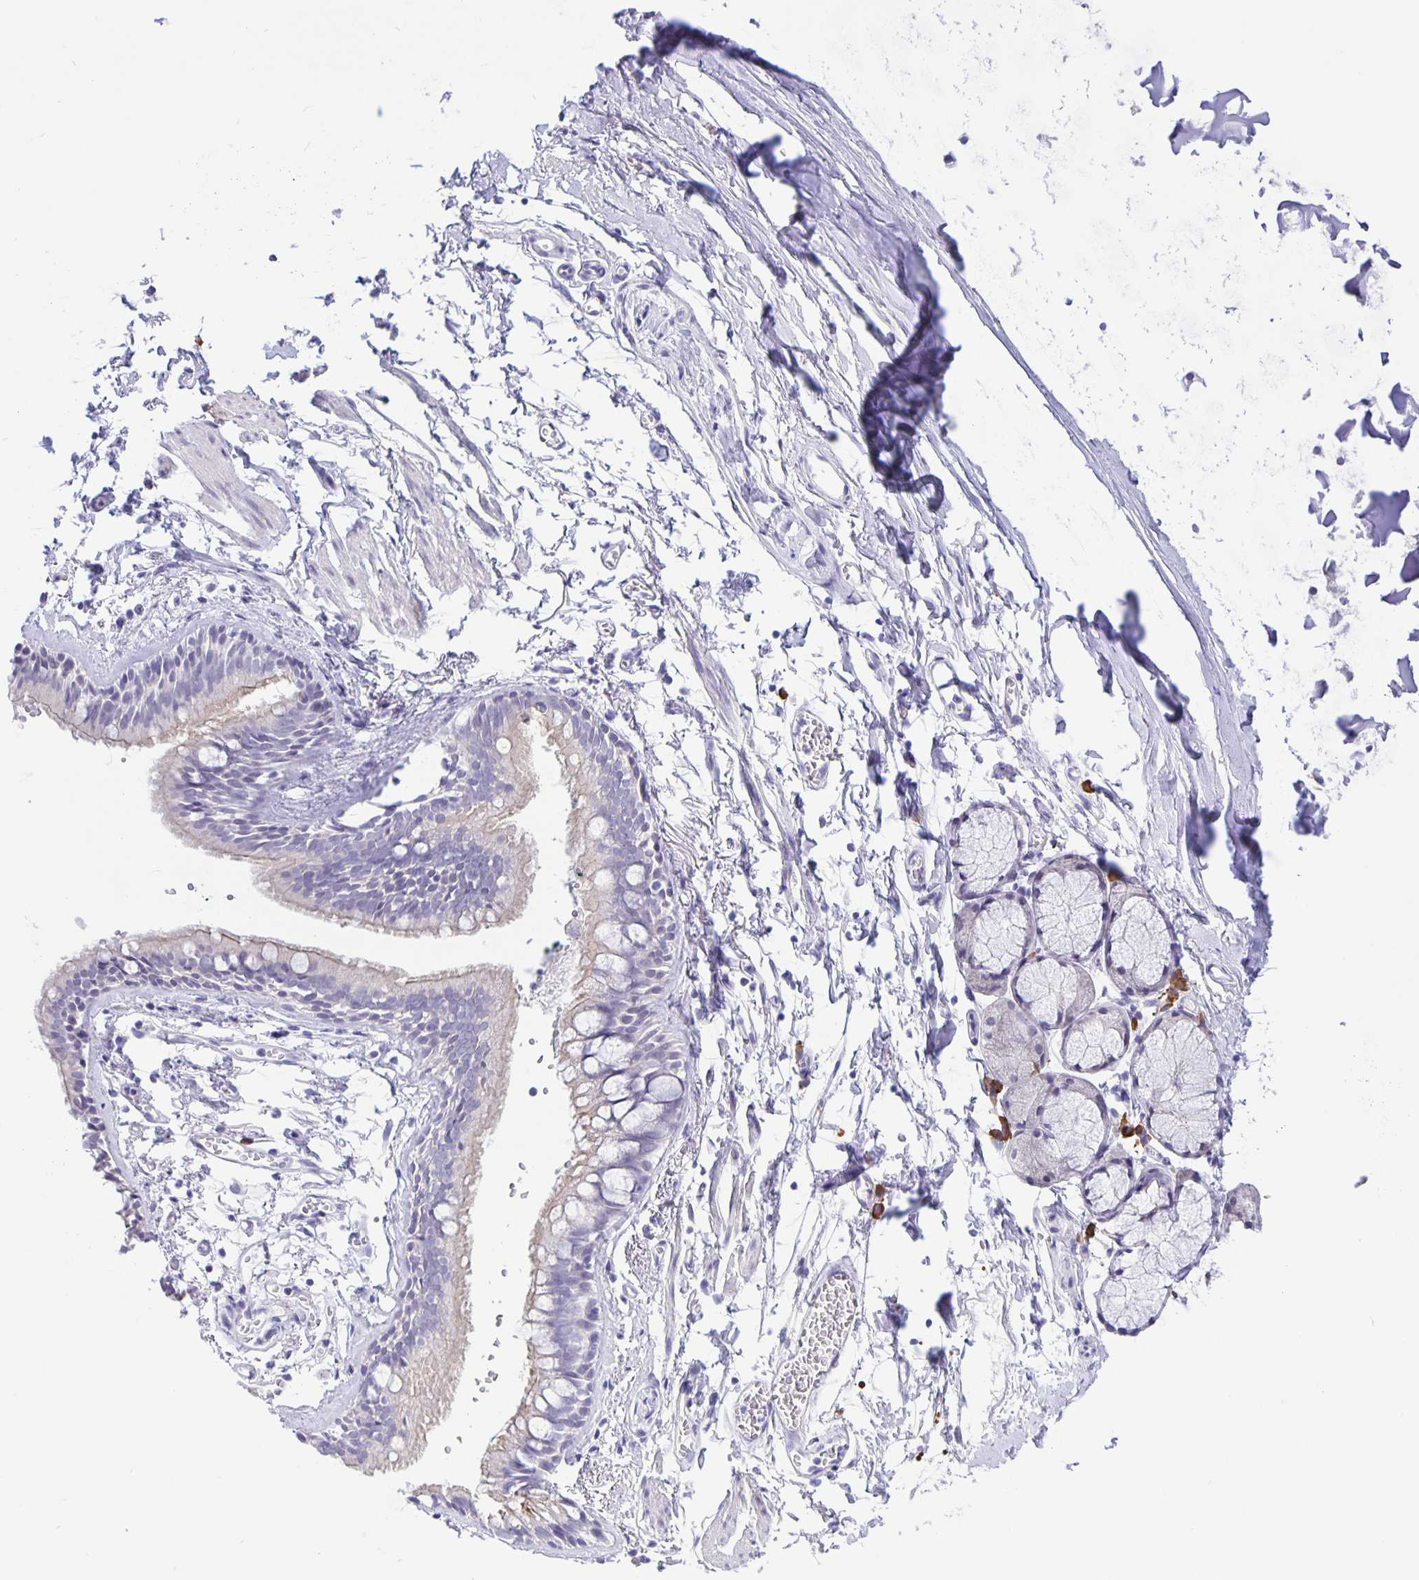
{"staining": {"intensity": "negative", "quantity": "none", "location": "none"}, "tissue": "bronchus", "cell_type": "Respiratory epithelial cells", "image_type": "normal", "snomed": [{"axis": "morphology", "description": "Normal tissue, NOS"}, {"axis": "topography", "description": "Cartilage tissue"}, {"axis": "topography", "description": "Bronchus"}], "caption": "Immunohistochemistry (IHC) image of benign bronchus: human bronchus stained with DAB (3,3'-diaminobenzidine) displays no significant protein positivity in respiratory epithelial cells. Brightfield microscopy of IHC stained with DAB (3,3'-diaminobenzidine) (brown) and hematoxylin (blue), captured at high magnification.", "gene": "ERMN", "patient": {"sex": "female", "age": 59}}